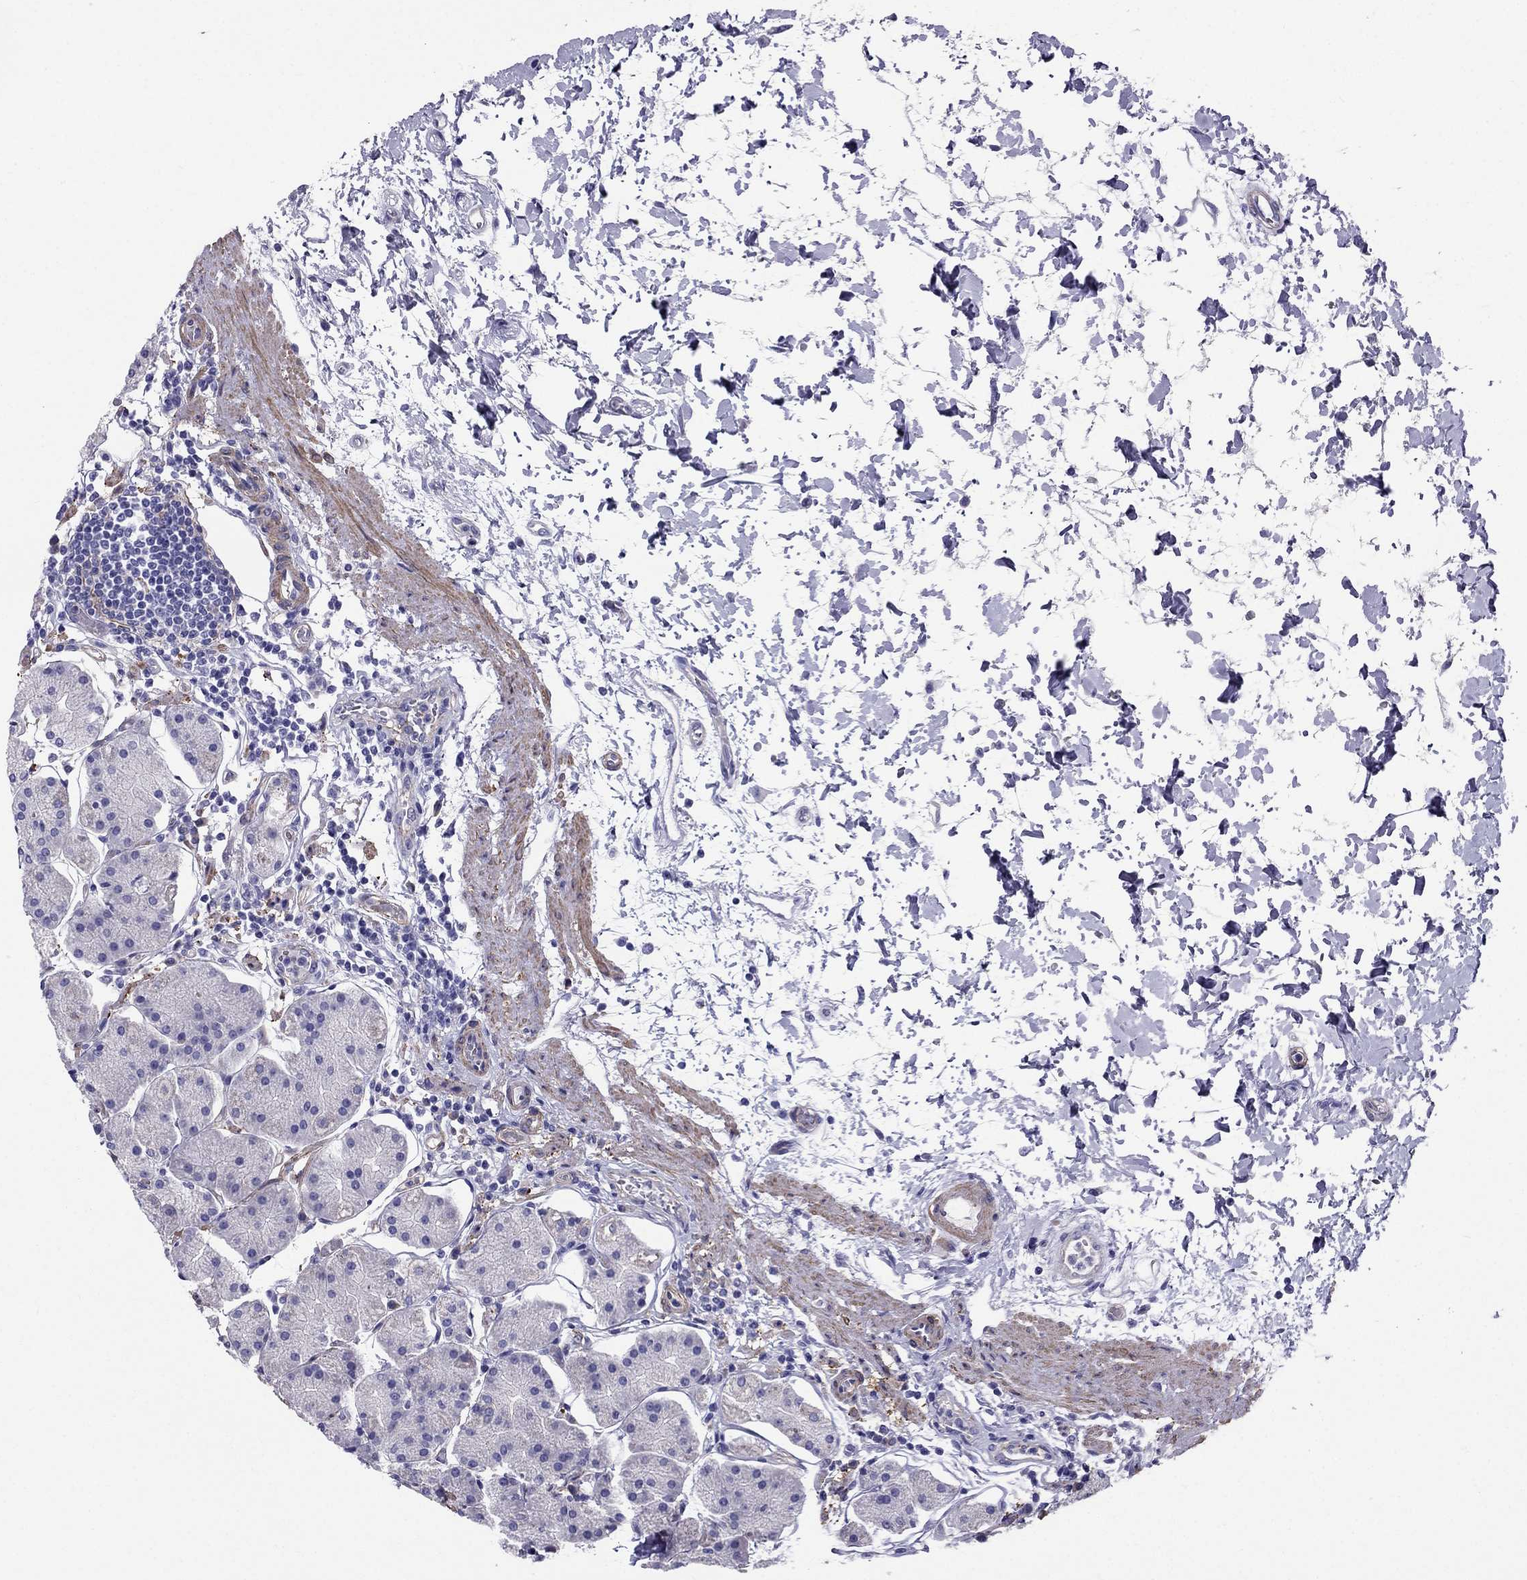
{"staining": {"intensity": "negative", "quantity": "none", "location": "none"}, "tissue": "stomach", "cell_type": "Glandular cells", "image_type": "normal", "snomed": [{"axis": "morphology", "description": "Normal tissue, NOS"}, {"axis": "topography", "description": "Stomach"}], "caption": "Glandular cells are negative for brown protein staining in benign stomach. (DAB immunohistochemistry visualized using brightfield microscopy, high magnification).", "gene": "GPR50", "patient": {"sex": "male", "age": 54}}